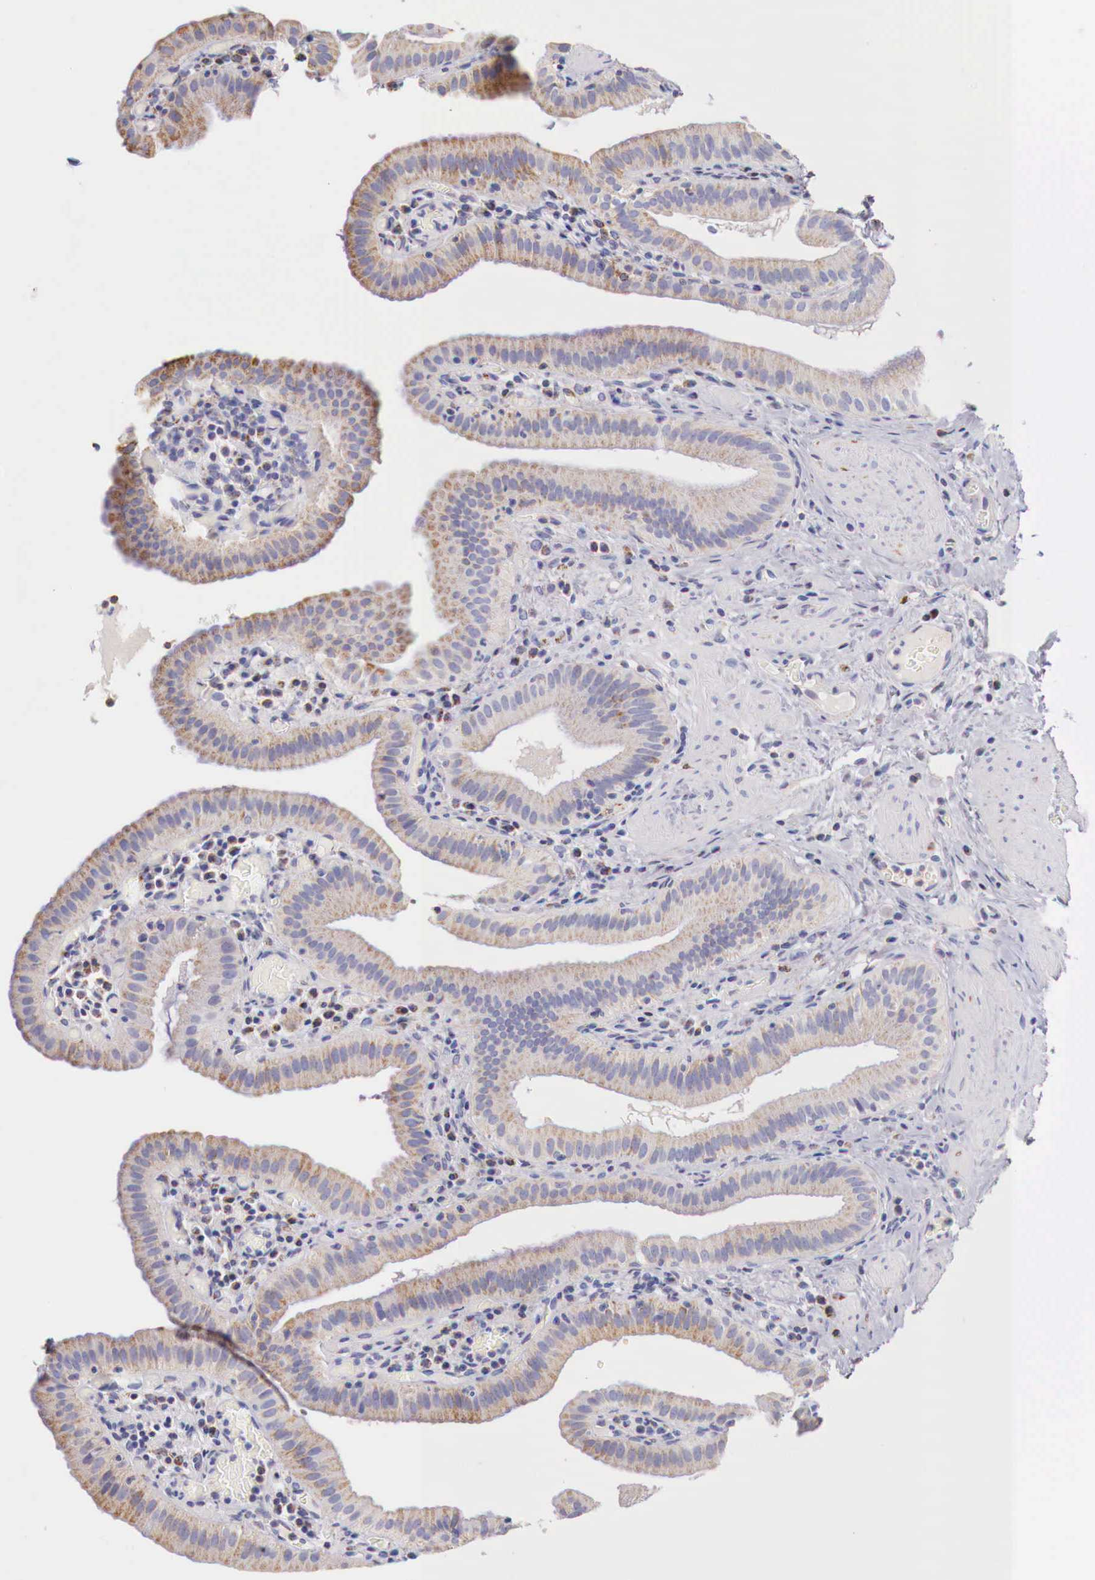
{"staining": {"intensity": "weak", "quantity": ">75%", "location": "cytoplasmic/membranous"}, "tissue": "gallbladder", "cell_type": "Glandular cells", "image_type": "normal", "snomed": [{"axis": "morphology", "description": "Normal tissue, NOS"}, {"axis": "topography", "description": "Gallbladder"}], "caption": "This histopathology image shows benign gallbladder stained with immunohistochemistry to label a protein in brown. The cytoplasmic/membranous of glandular cells show weak positivity for the protein. Nuclei are counter-stained blue.", "gene": "IDH3G", "patient": {"sex": "female", "age": 76}}